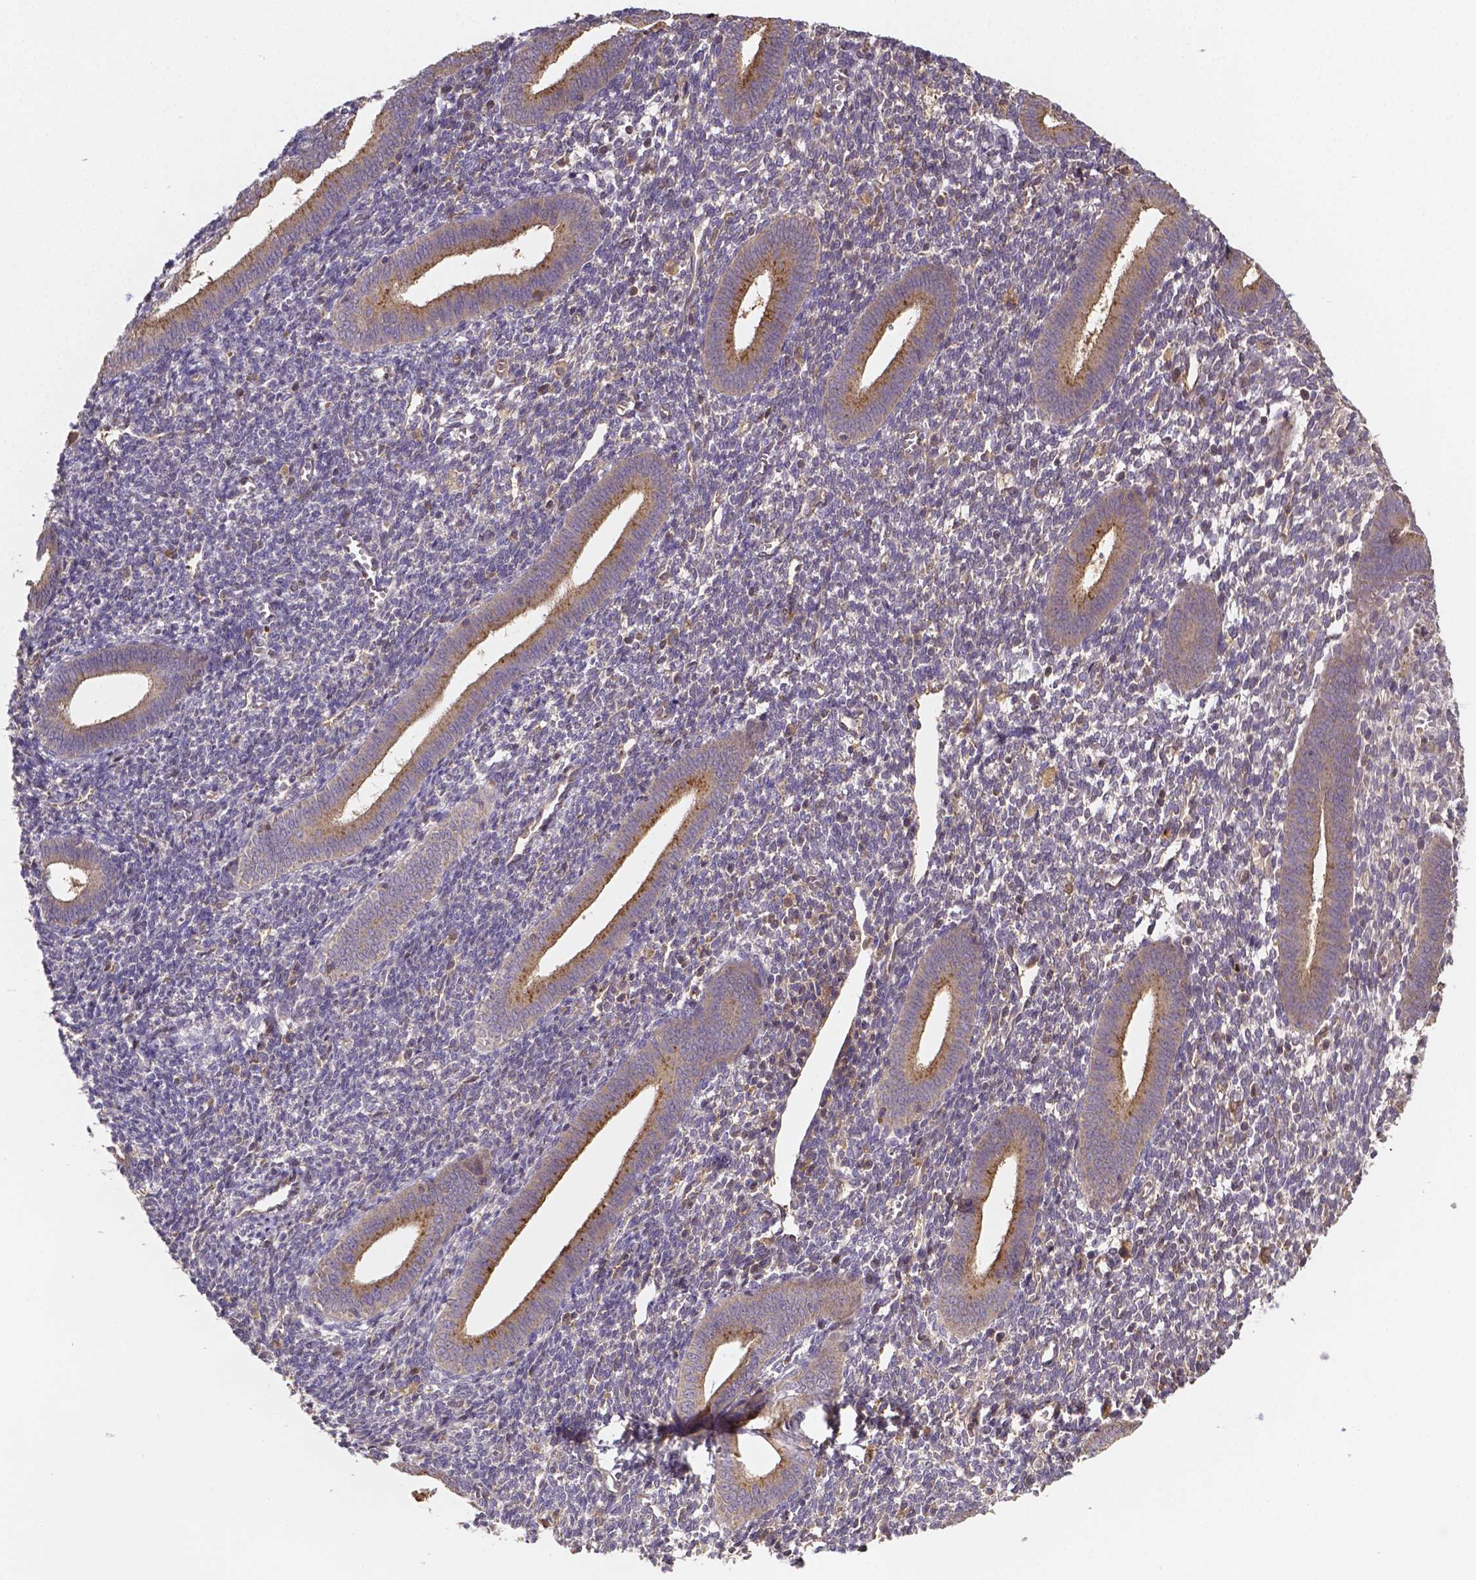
{"staining": {"intensity": "negative", "quantity": "none", "location": "none"}, "tissue": "endometrium", "cell_type": "Cells in endometrial stroma", "image_type": "normal", "snomed": [{"axis": "morphology", "description": "Normal tissue, NOS"}, {"axis": "topography", "description": "Endometrium"}], "caption": "A histopathology image of human endometrium is negative for staining in cells in endometrial stroma.", "gene": "RNF123", "patient": {"sex": "female", "age": 25}}